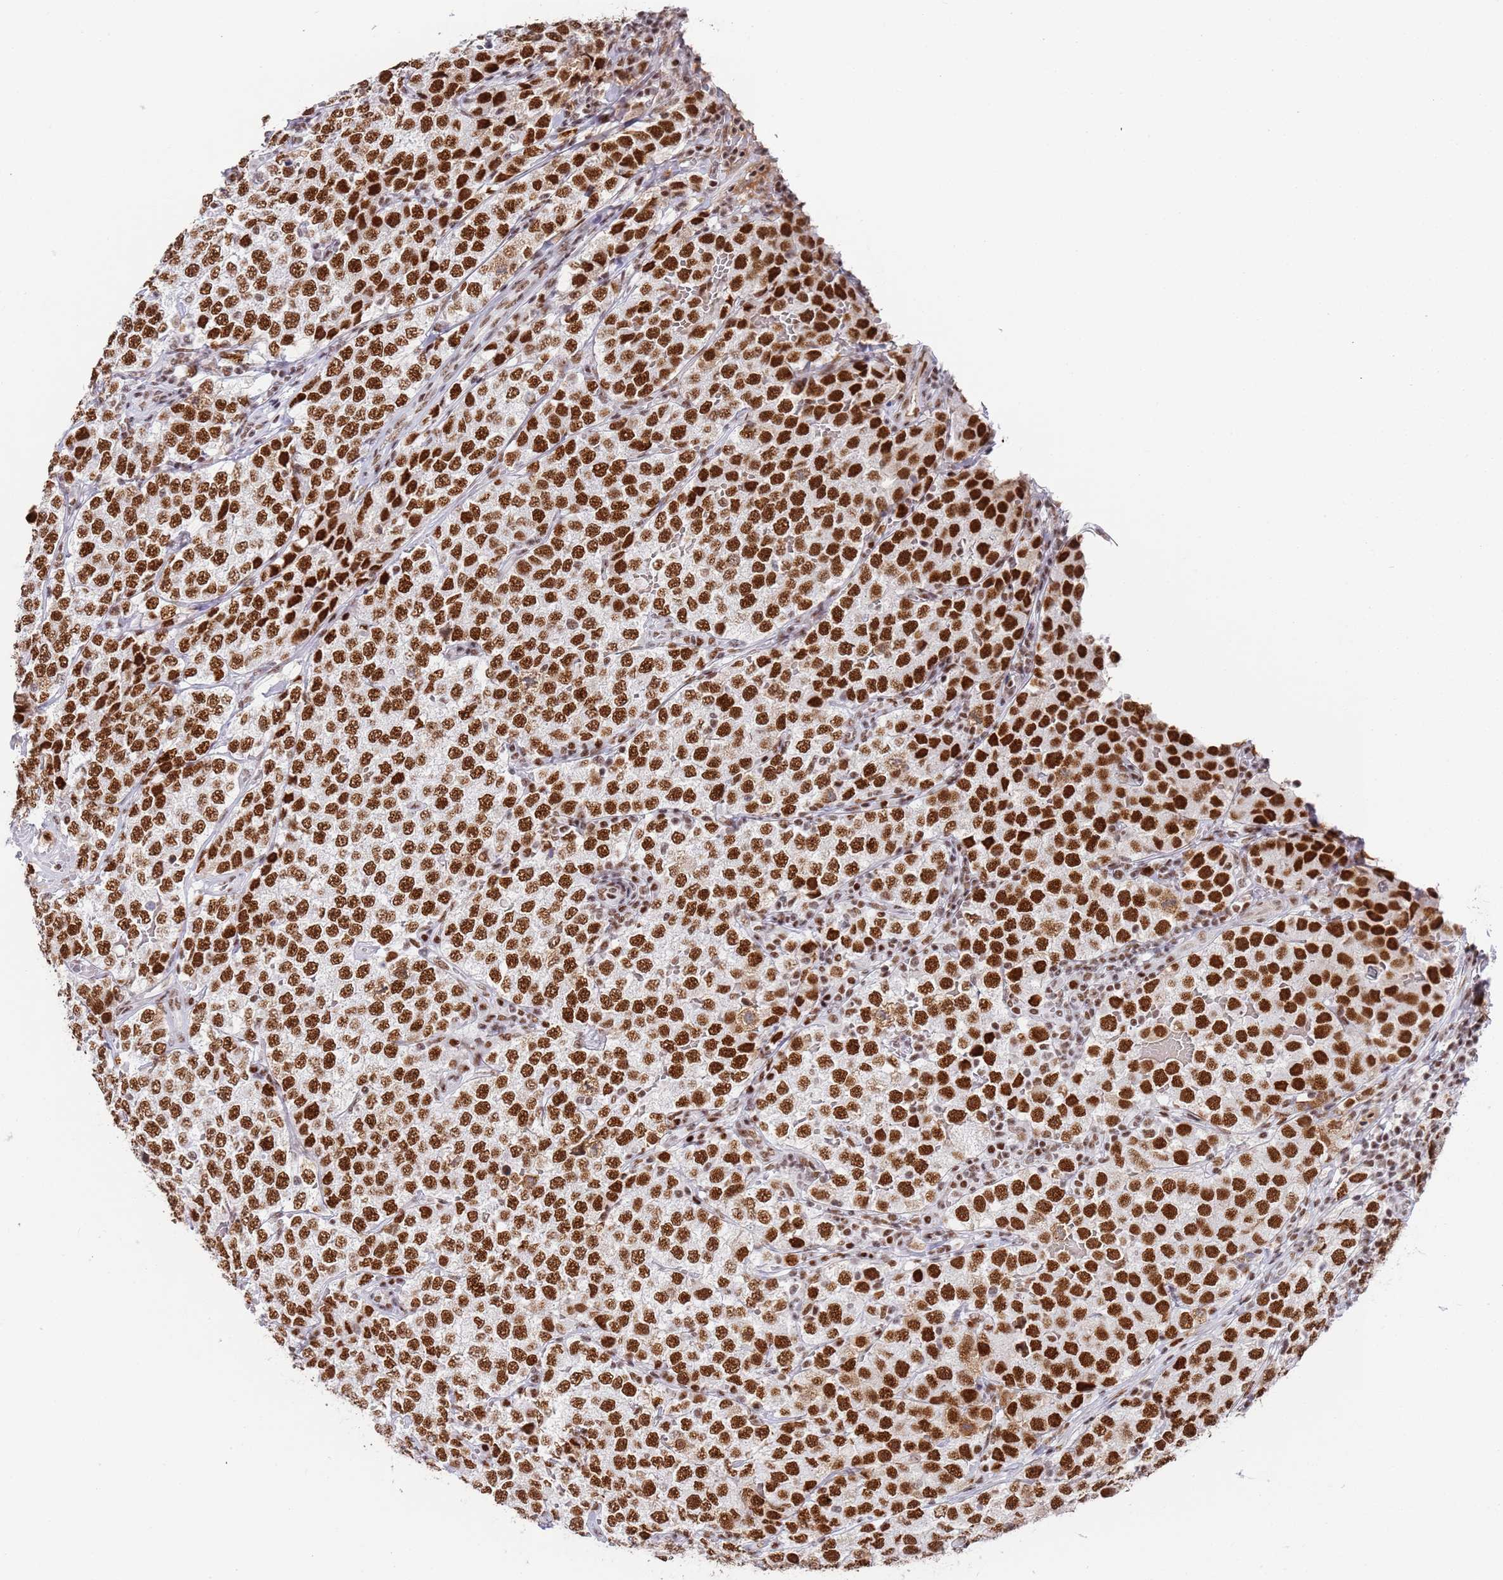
{"staining": {"intensity": "strong", "quantity": ">75%", "location": "nuclear"}, "tissue": "testis cancer", "cell_type": "Tumor cells", "image_type": "cancer", "snomed": [{"axis": "morphology", "description": "Seminoma, NOS"}, {"axis": "topography", "description": "Testis"}], "caption": "Human seminoma (testis) stained with a protein marker shows strong staining in tumor cells.", "gene": "AKAP8L", "patient": {"sex": "male", "age": 34}}